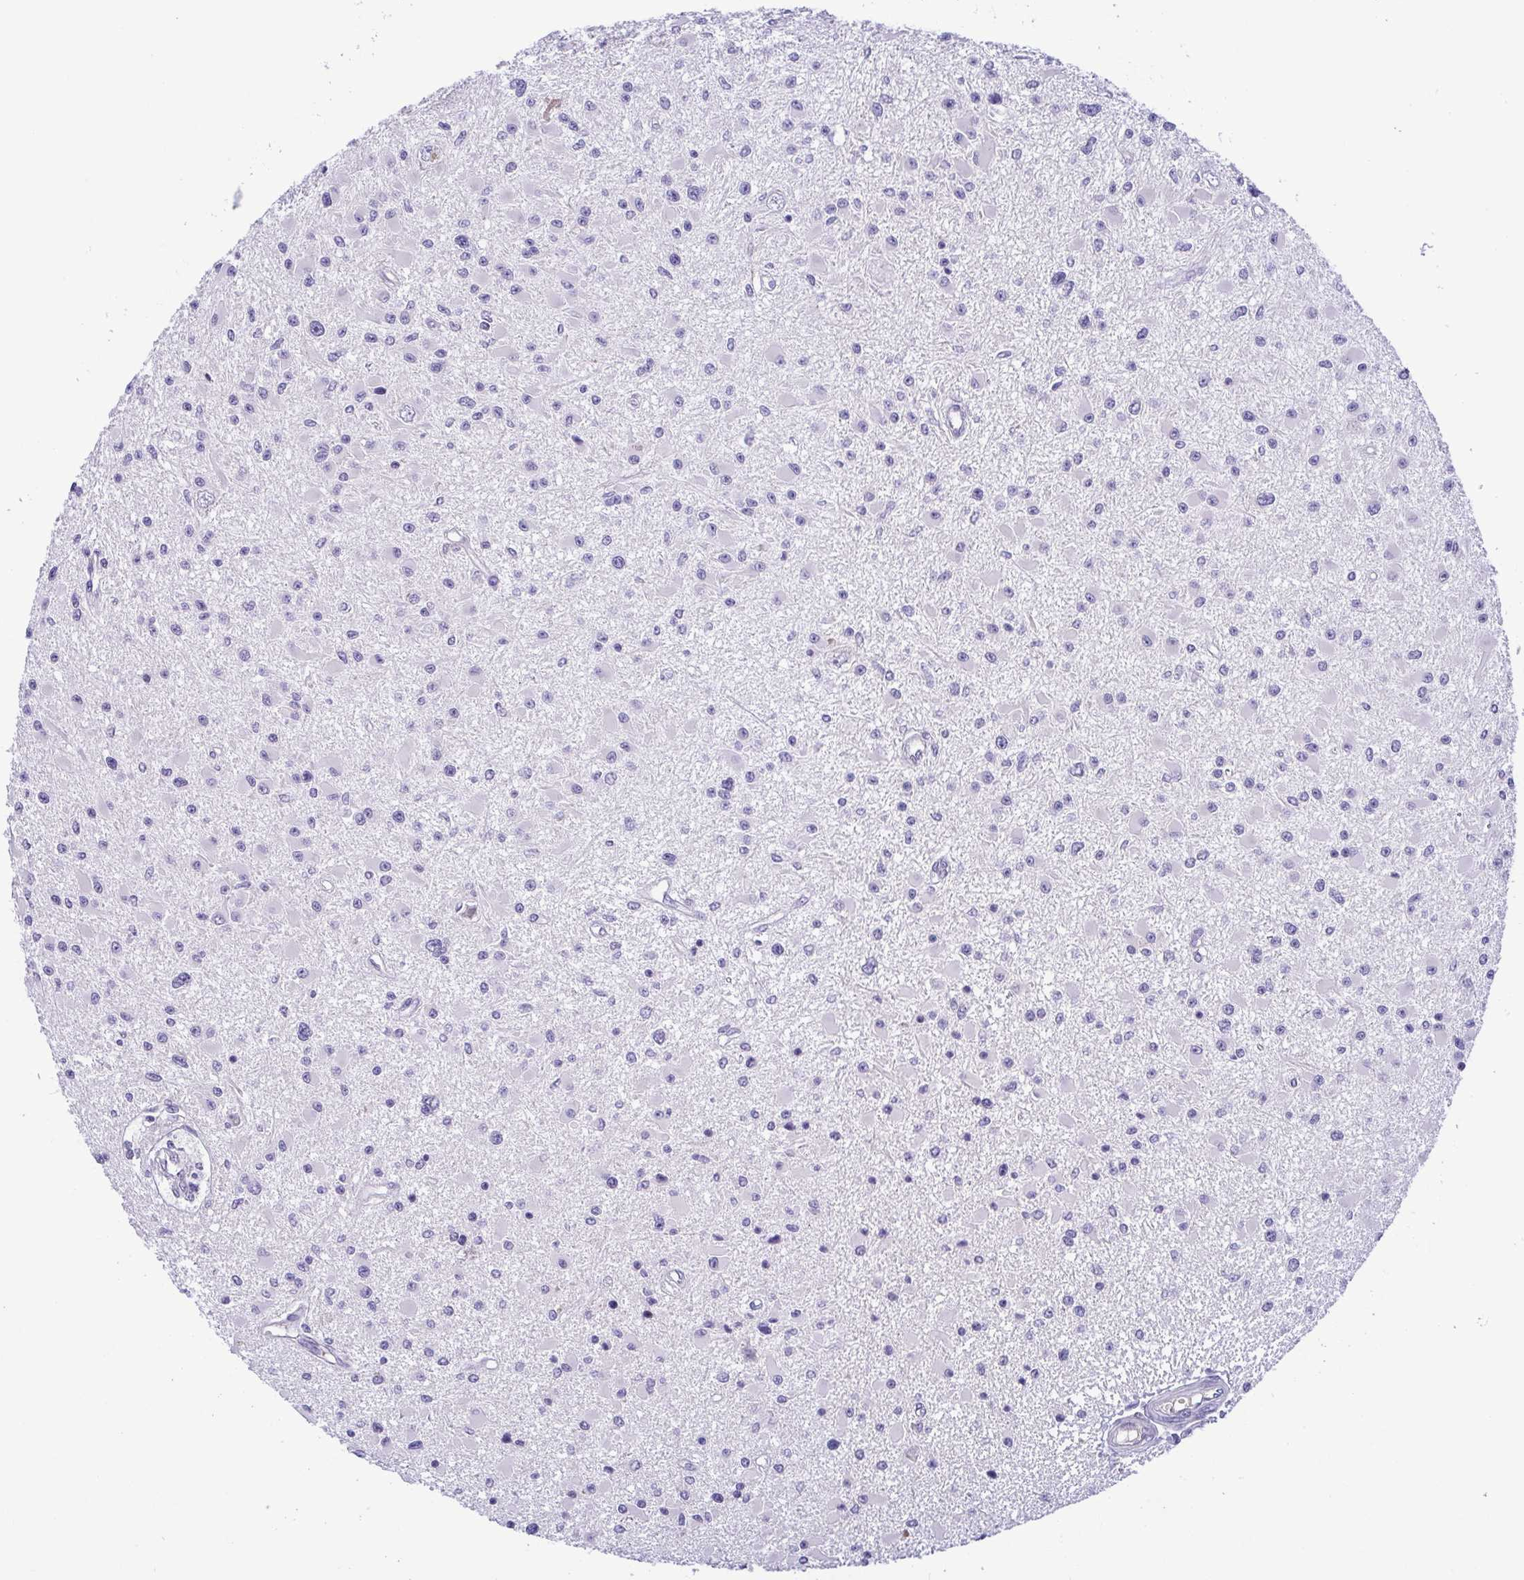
{"staining": {"intensity": "negative", "quantity": "none", "location": "none"}, "tissue": "glioma", "cell_type": "Tumor cells", "image_type": "cancer", "snomed": [{"axis": "morphology", "description": "Glioma, malignant, High grade"}, {"axis": "topography", "description": "Brain"}], "caption": "A micrograph of glioma stained for a protein shows no brown staining in tumor cells.", "gene": "TIPIN", "patient": {"sex": "male", "age": 54}}